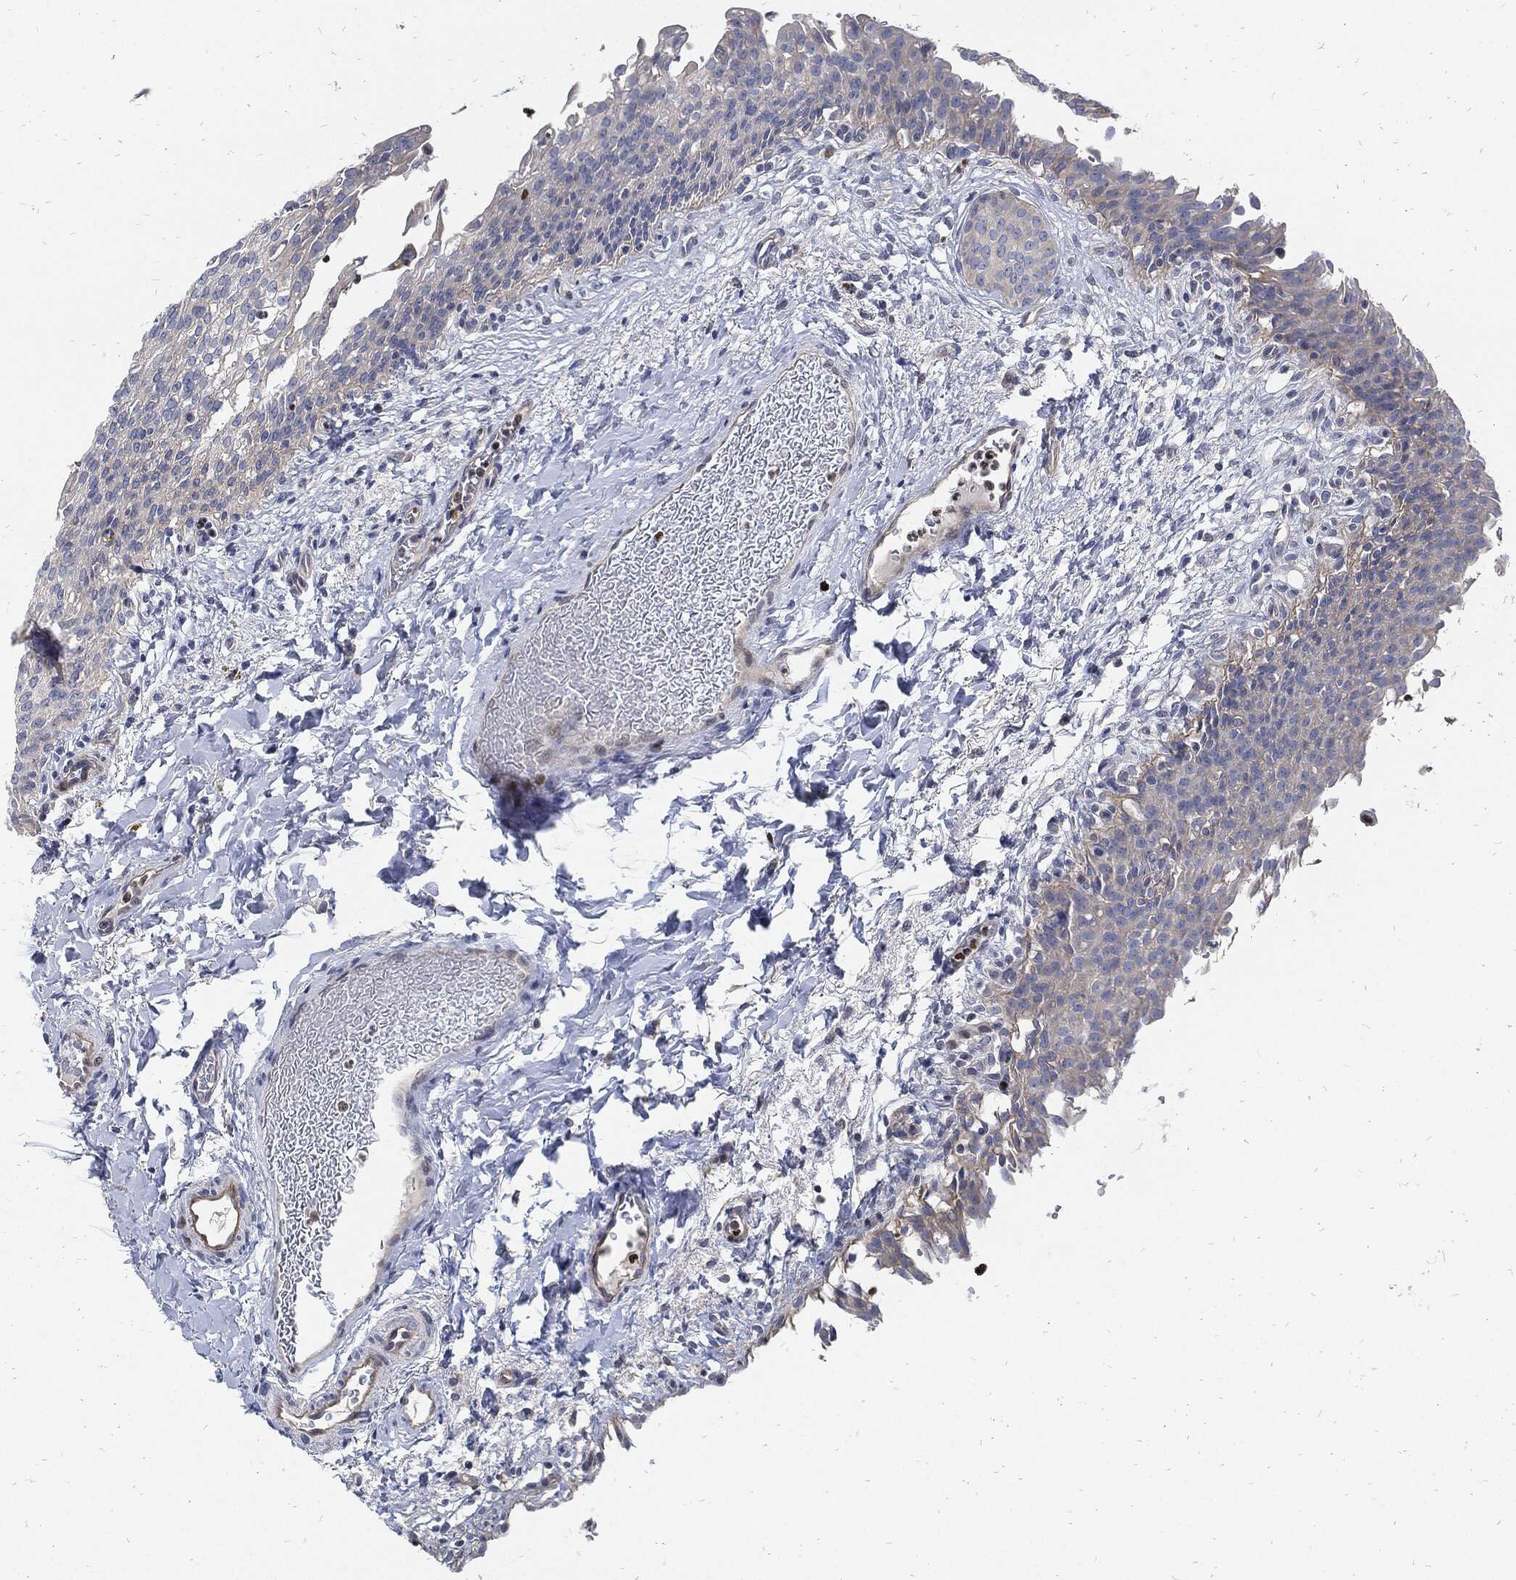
{"staining": {"intensity": "strong", "quantity": "<25%", "location": "nuclear"}, "tissue": "urinary bladder", "cell_type": "Urothelial cells", "image_type": "normal", "snomed": [{"axis": "morphology", "description": "Normal tissue, NOS"}, {"axis": "topography", "description": "Urinary bladder"}], "caption": "Urinary bladder stained with IHC shows strong nuclear expression in approximately <25% of urothelial cells. (DAB IHC with brightfield microscopy, high magnification).", "gene": "MKI67", "patient": {"sex": "female", "age": 60}}